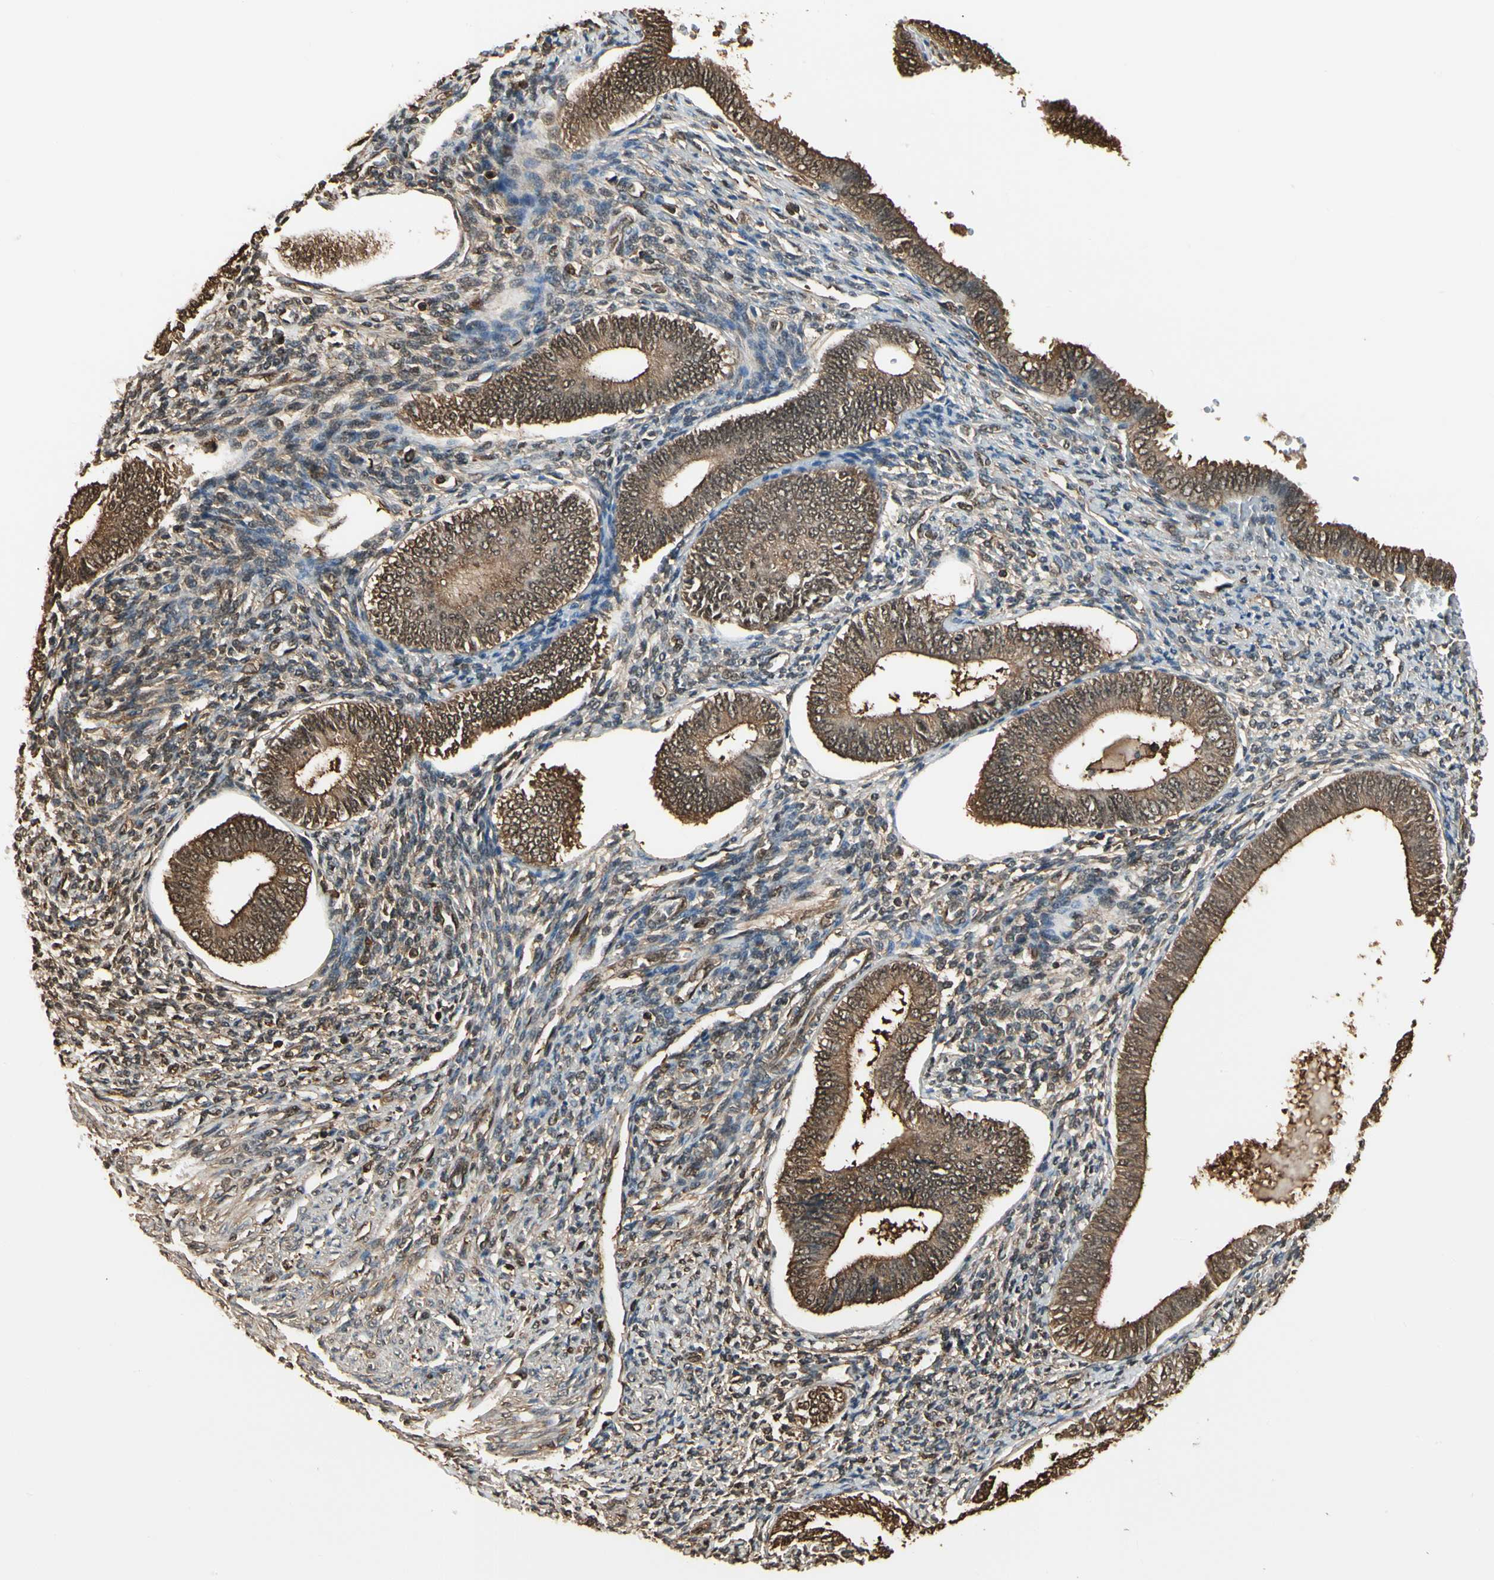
{"staining": {"intensity": "moderate", "quantity": "<25%", "location": "nuclear"}, "tissue": "endometrium", "cell_type": "Cells in endometrial stroma", "image_type": "normal", "snomed": [{"axis": "morphology", "description": "Normal tissue, NOS"}, {"axis": "topography", "description": "Endometrium"}], "caption": "A brown stain shows moderate nuclear positivity of a protein in cells in endometrial stroma of unremarkable endometrium.", "gene": "YWHAE", "patient": {"sex": "female", "age": 82}}